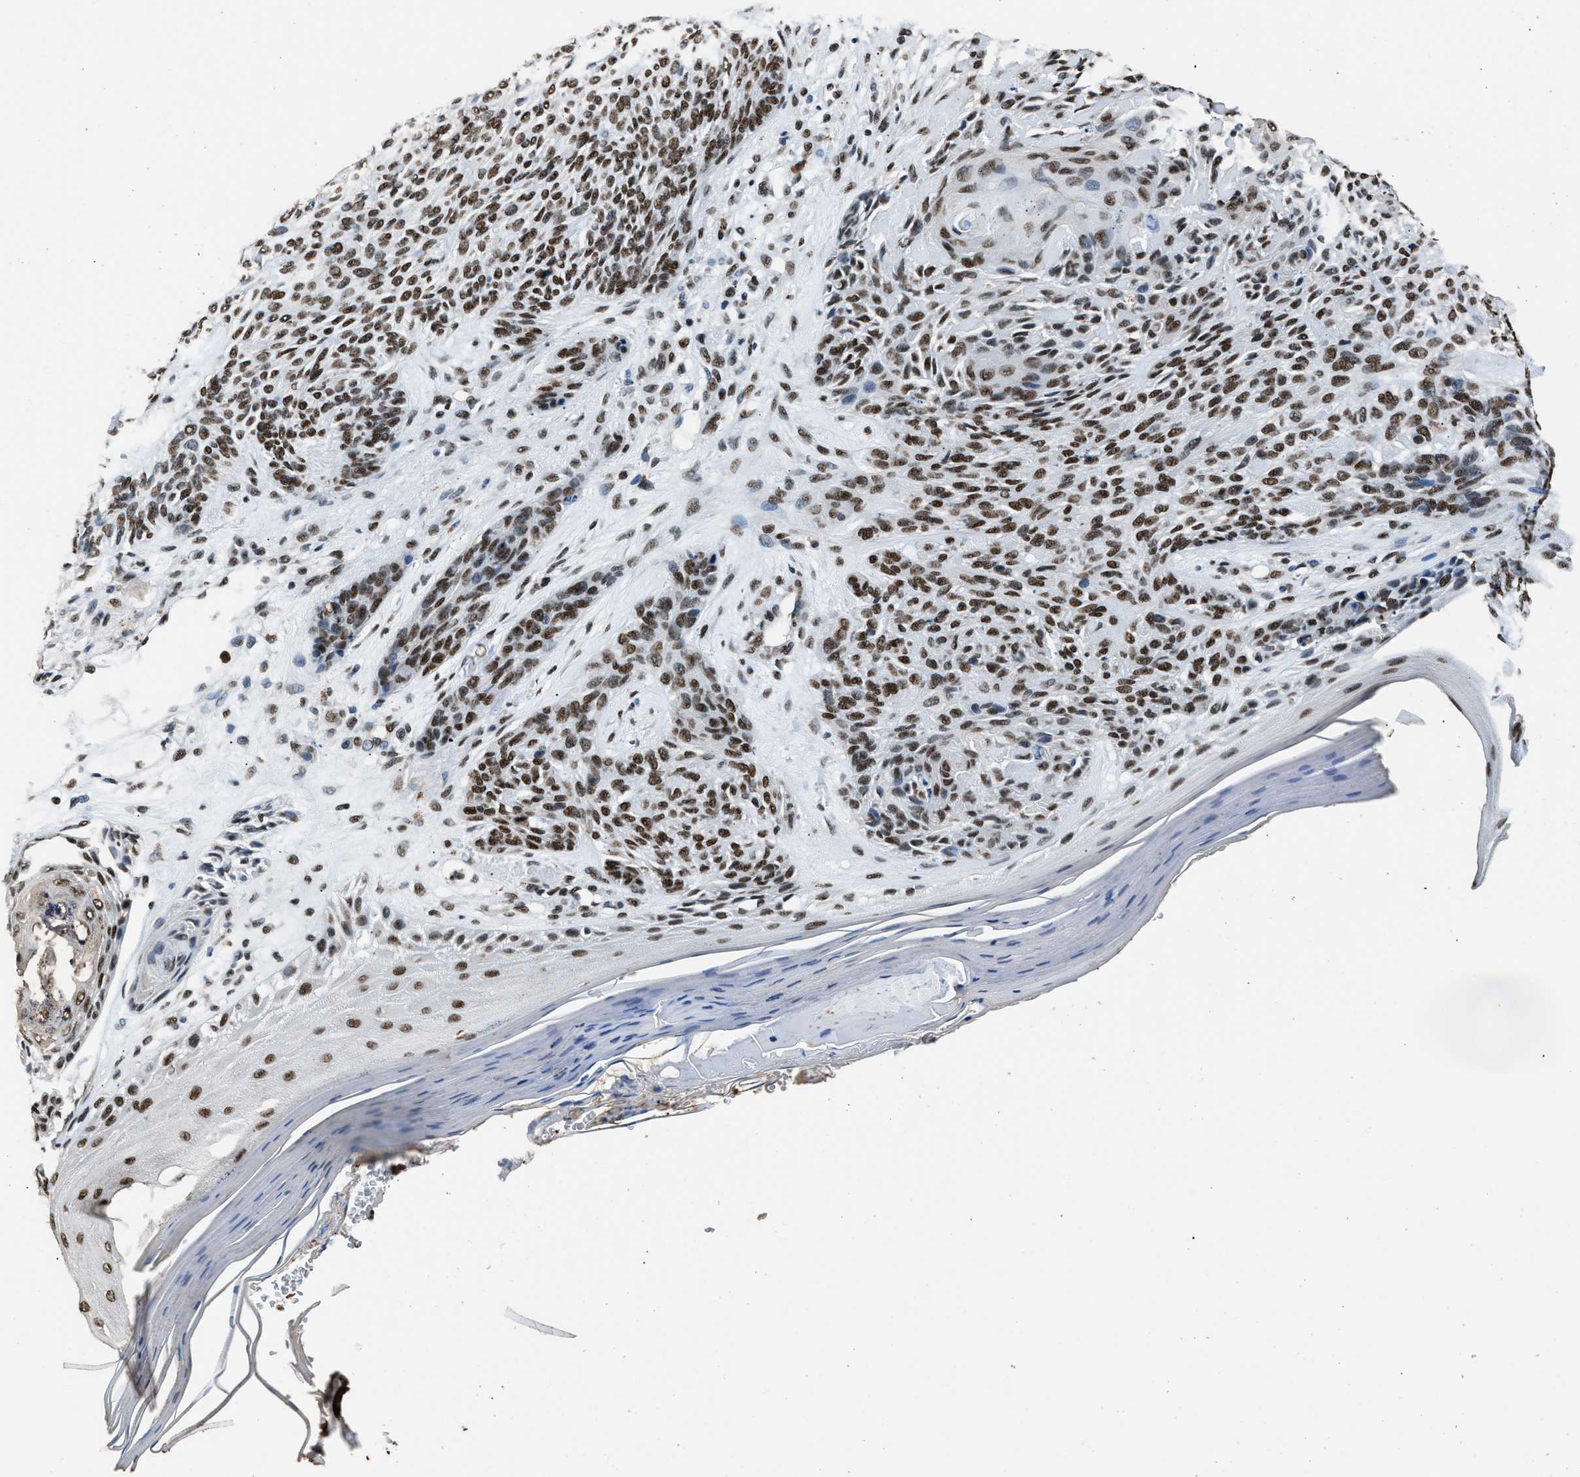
{"staining": {"intensity": "strong", "quantity": ">75%", "location": "nuclear"}, "tissue": "skin cancer", "cell_type": "Tumor cells", "image_type": "cancer", "snomed": [{"axis": "morphology", "description": "Basal cell carcinoma"}, {"axis": "topography", "description": "Skin"}], "caption": "Strong nuclear staining is identified in approximately >75% of tumor cells in skin basal cell carcinoma.", "gene": "SAFB", "patient": {"sex": "male", "age": 55}}